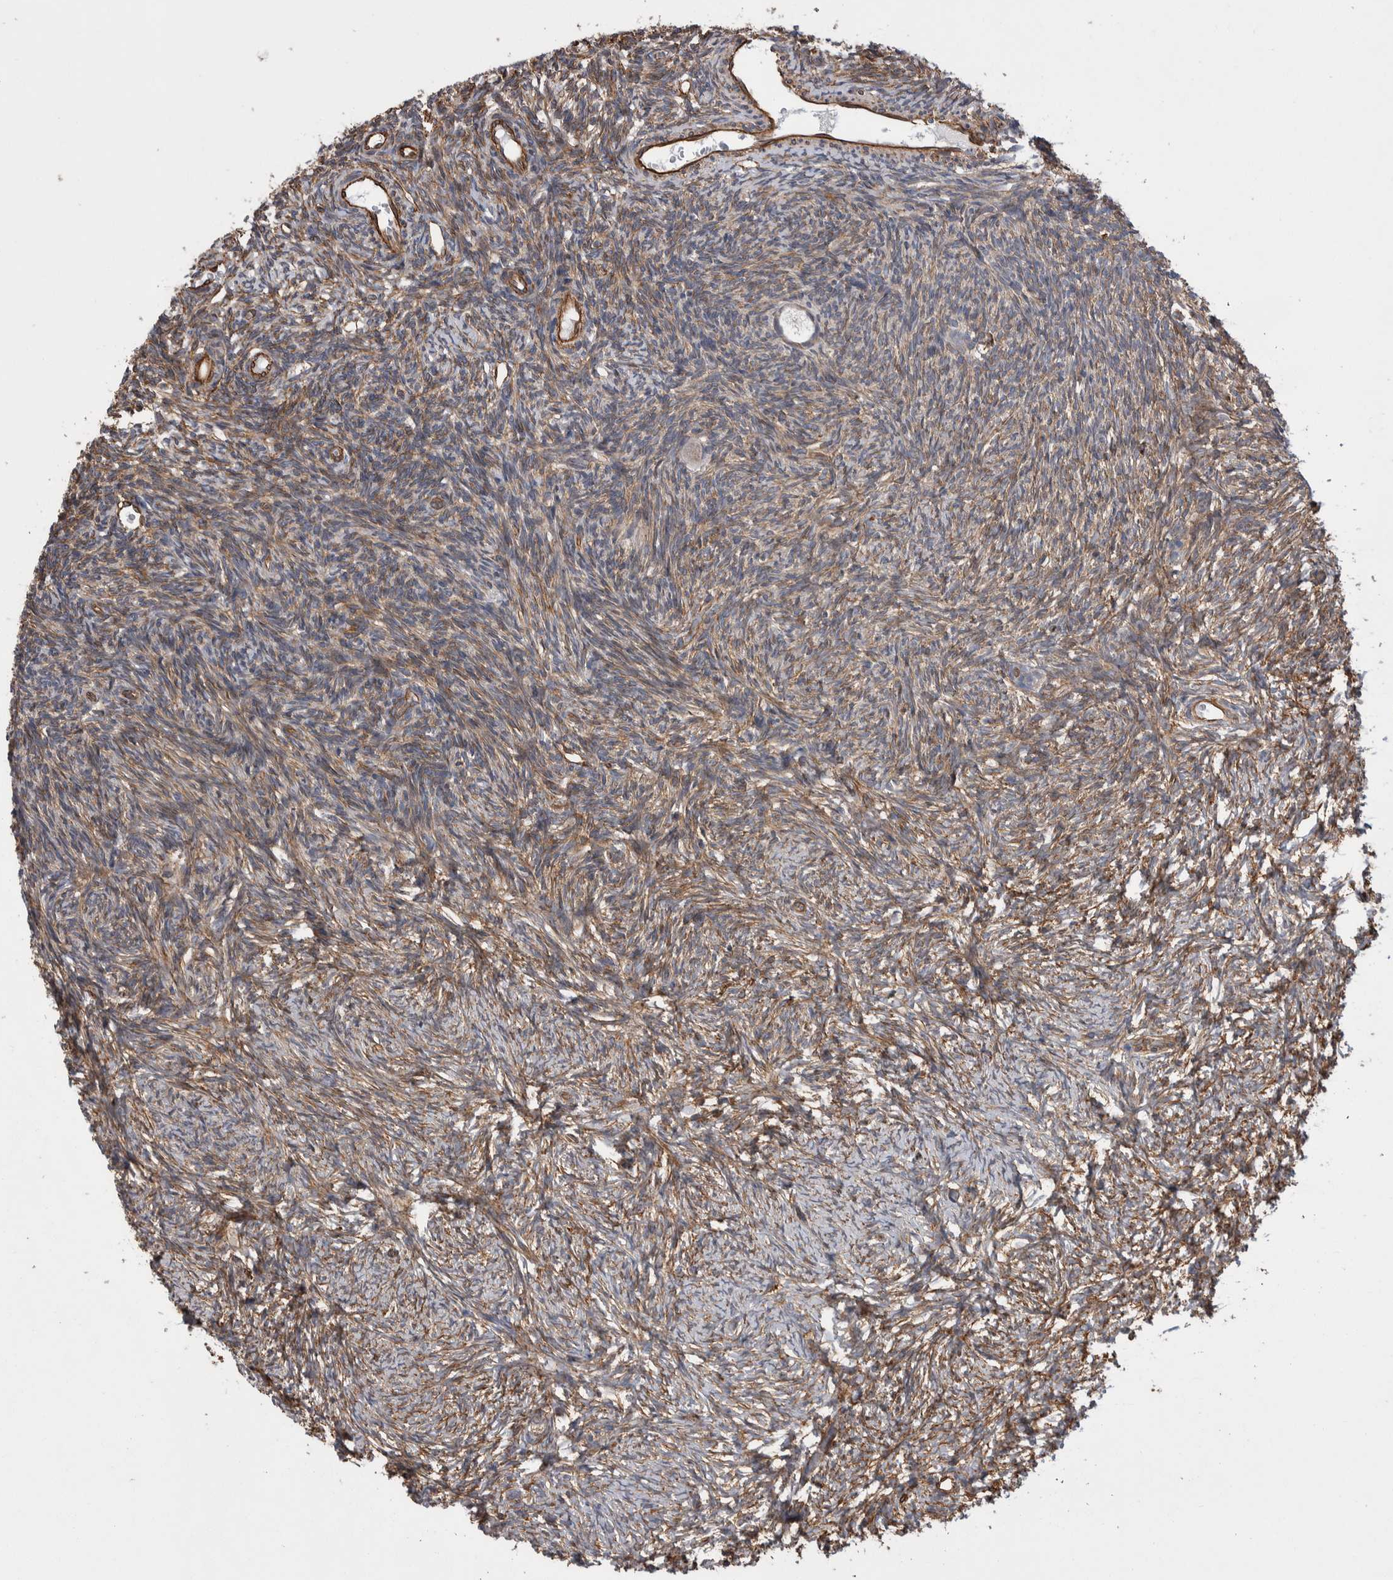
{"staining": {"intensity": "moderate", "quantity": "25%-75%", "location": "cytoplasmic/membranous"}, "tissue": "ovary", "cell_type": "Follicle cells", "image_type": "normal", "snomed": [{"axis": "morphology", "description": "Normal tissue, NOS"}, {"axis": "topography", "description": "Ovary"}], "caption": "Ovary stained with a brown dye reveals moderate cytoplasmic/membranous positive positivity in about 25%-75% of follicle cells.", "gene": "KIF12", "patient": {"sex": "female", "age": 34}}